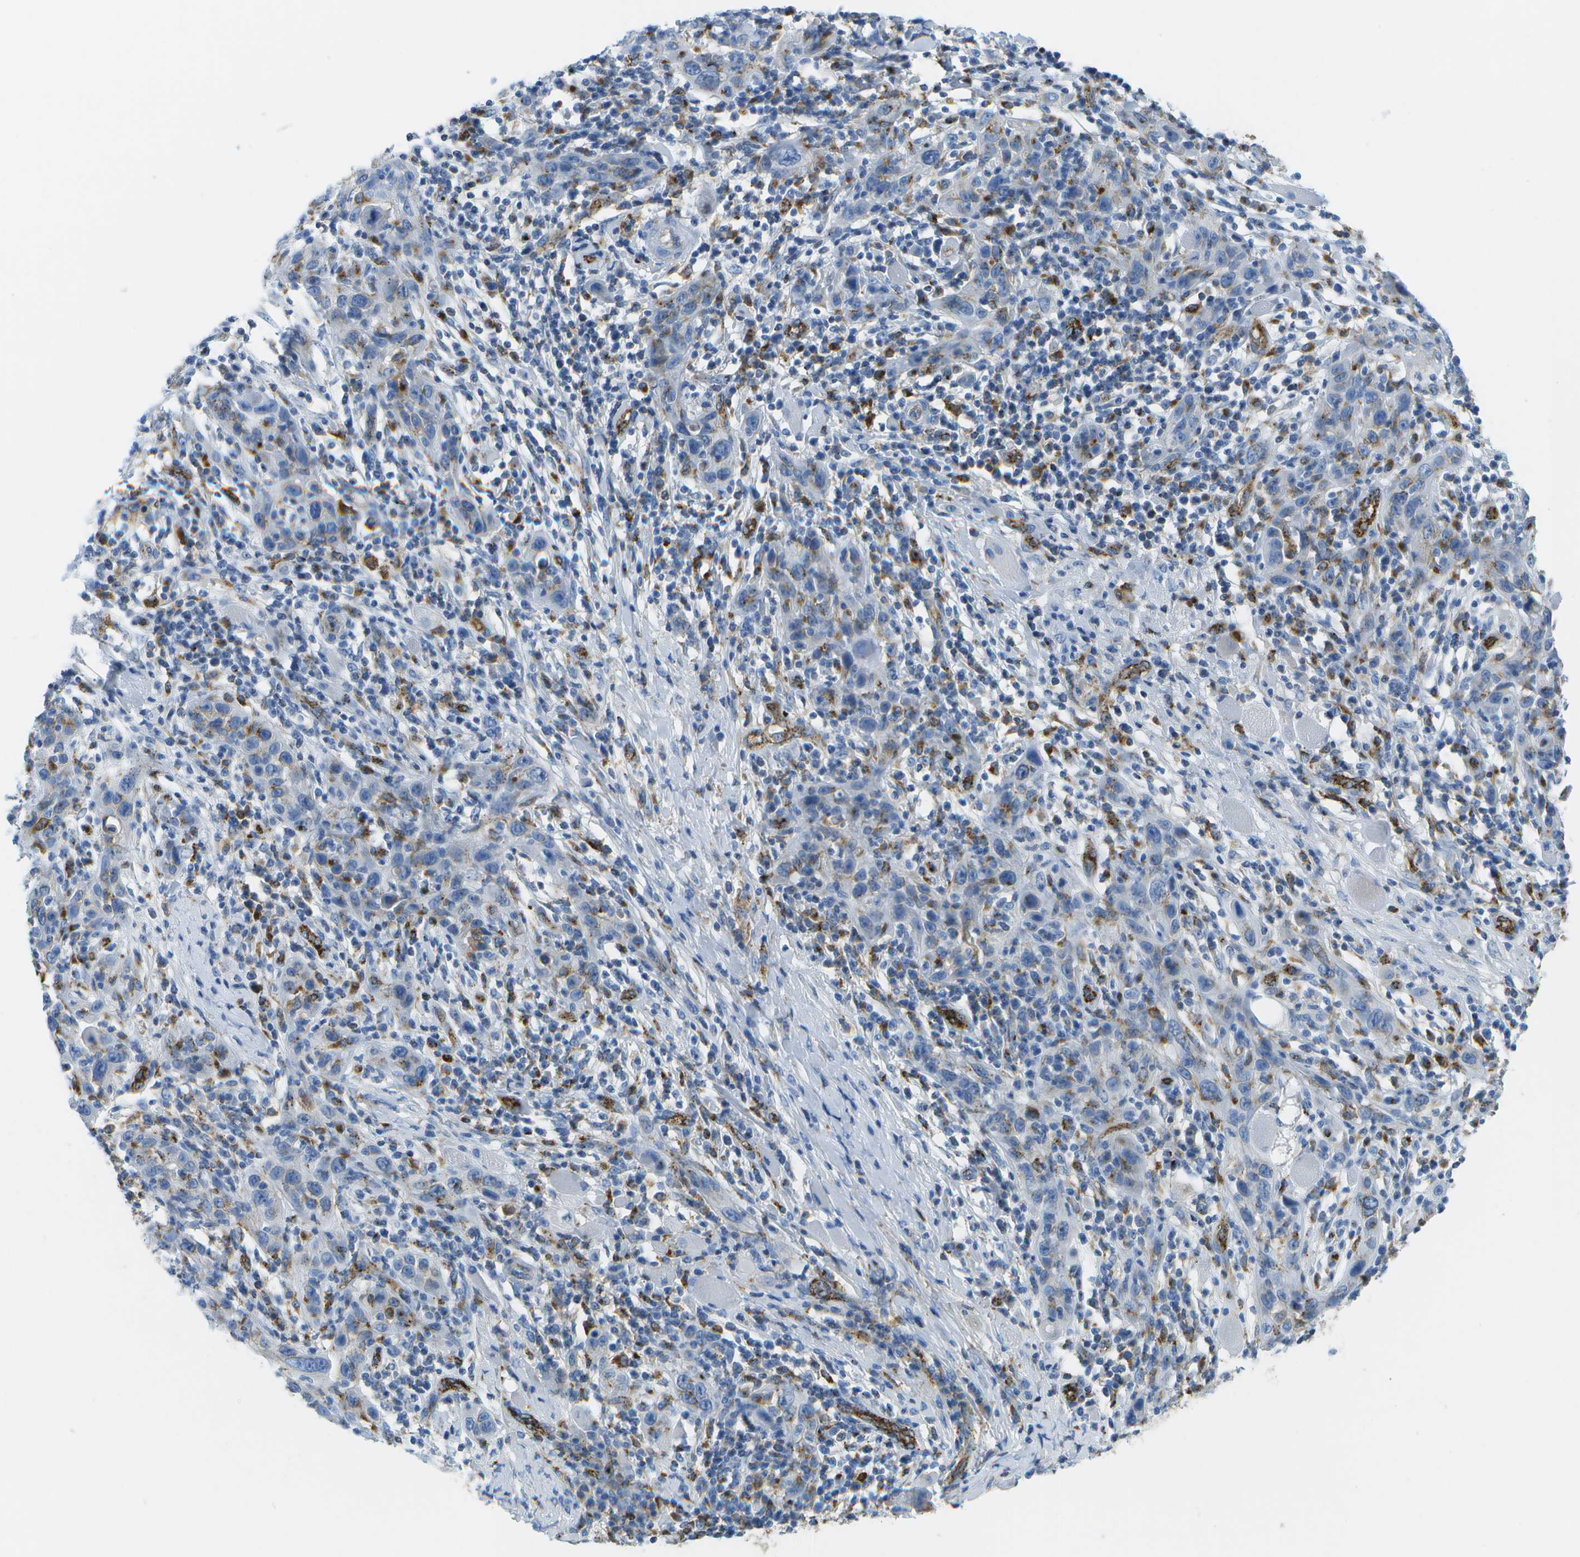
{"staining": {"intensity": "negative", "quantity": "none", "location": "none"}, "tissue": "skin cancer", "cell_type": "Tumor cells", "image_type": "cancer", "snomed": [{"axis": "morphology", "description": "Squamous cell carcinoma, NOS"}, {"axis": "topography", "description": "Skin"}], "caption": "A photomicrograph of human skin cancer is negative for staining in tumor cells.", "gene": "PRCP", "patient": {"sex": "female", "age": 88}}